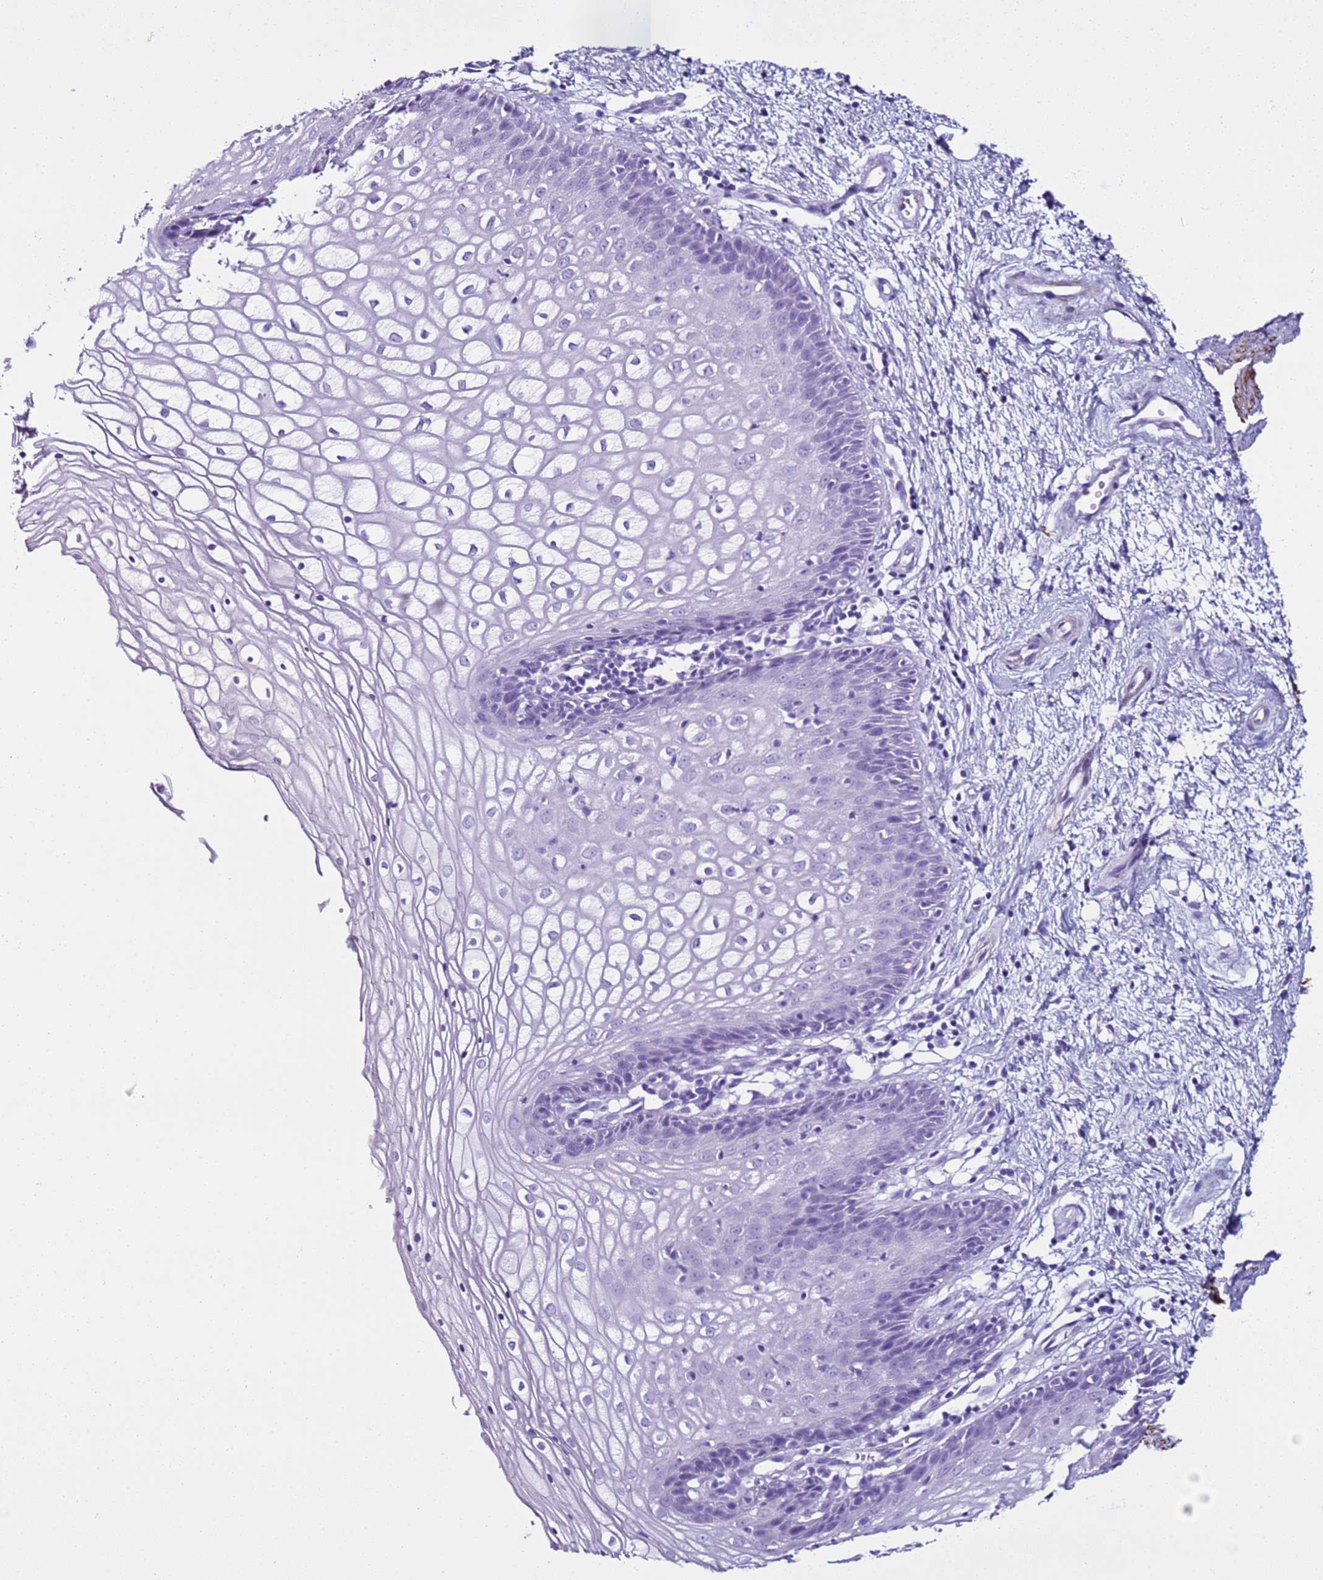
{"staining": {"intensity": "negative", "quantity": "none", "location": "none"}, "tissue": "vagina", "cell_type": "Squamous epithelial cells", "image_type": "normal", "snomed": [{"axis": "morphology", "description": "Normal tissue, NOS"}, {"axis": "topography", "description": "Vagina"}], "caption": "Normal vagina was stained to show a protein in brown. There is no significant positivity in squamous epithelial cells. (DAB immunohistochemistry (IHC) visualized using brightfield microscopy, high magnification).", "gene": "LCMT1", "patient": {"sex": "female", "age": 34}}